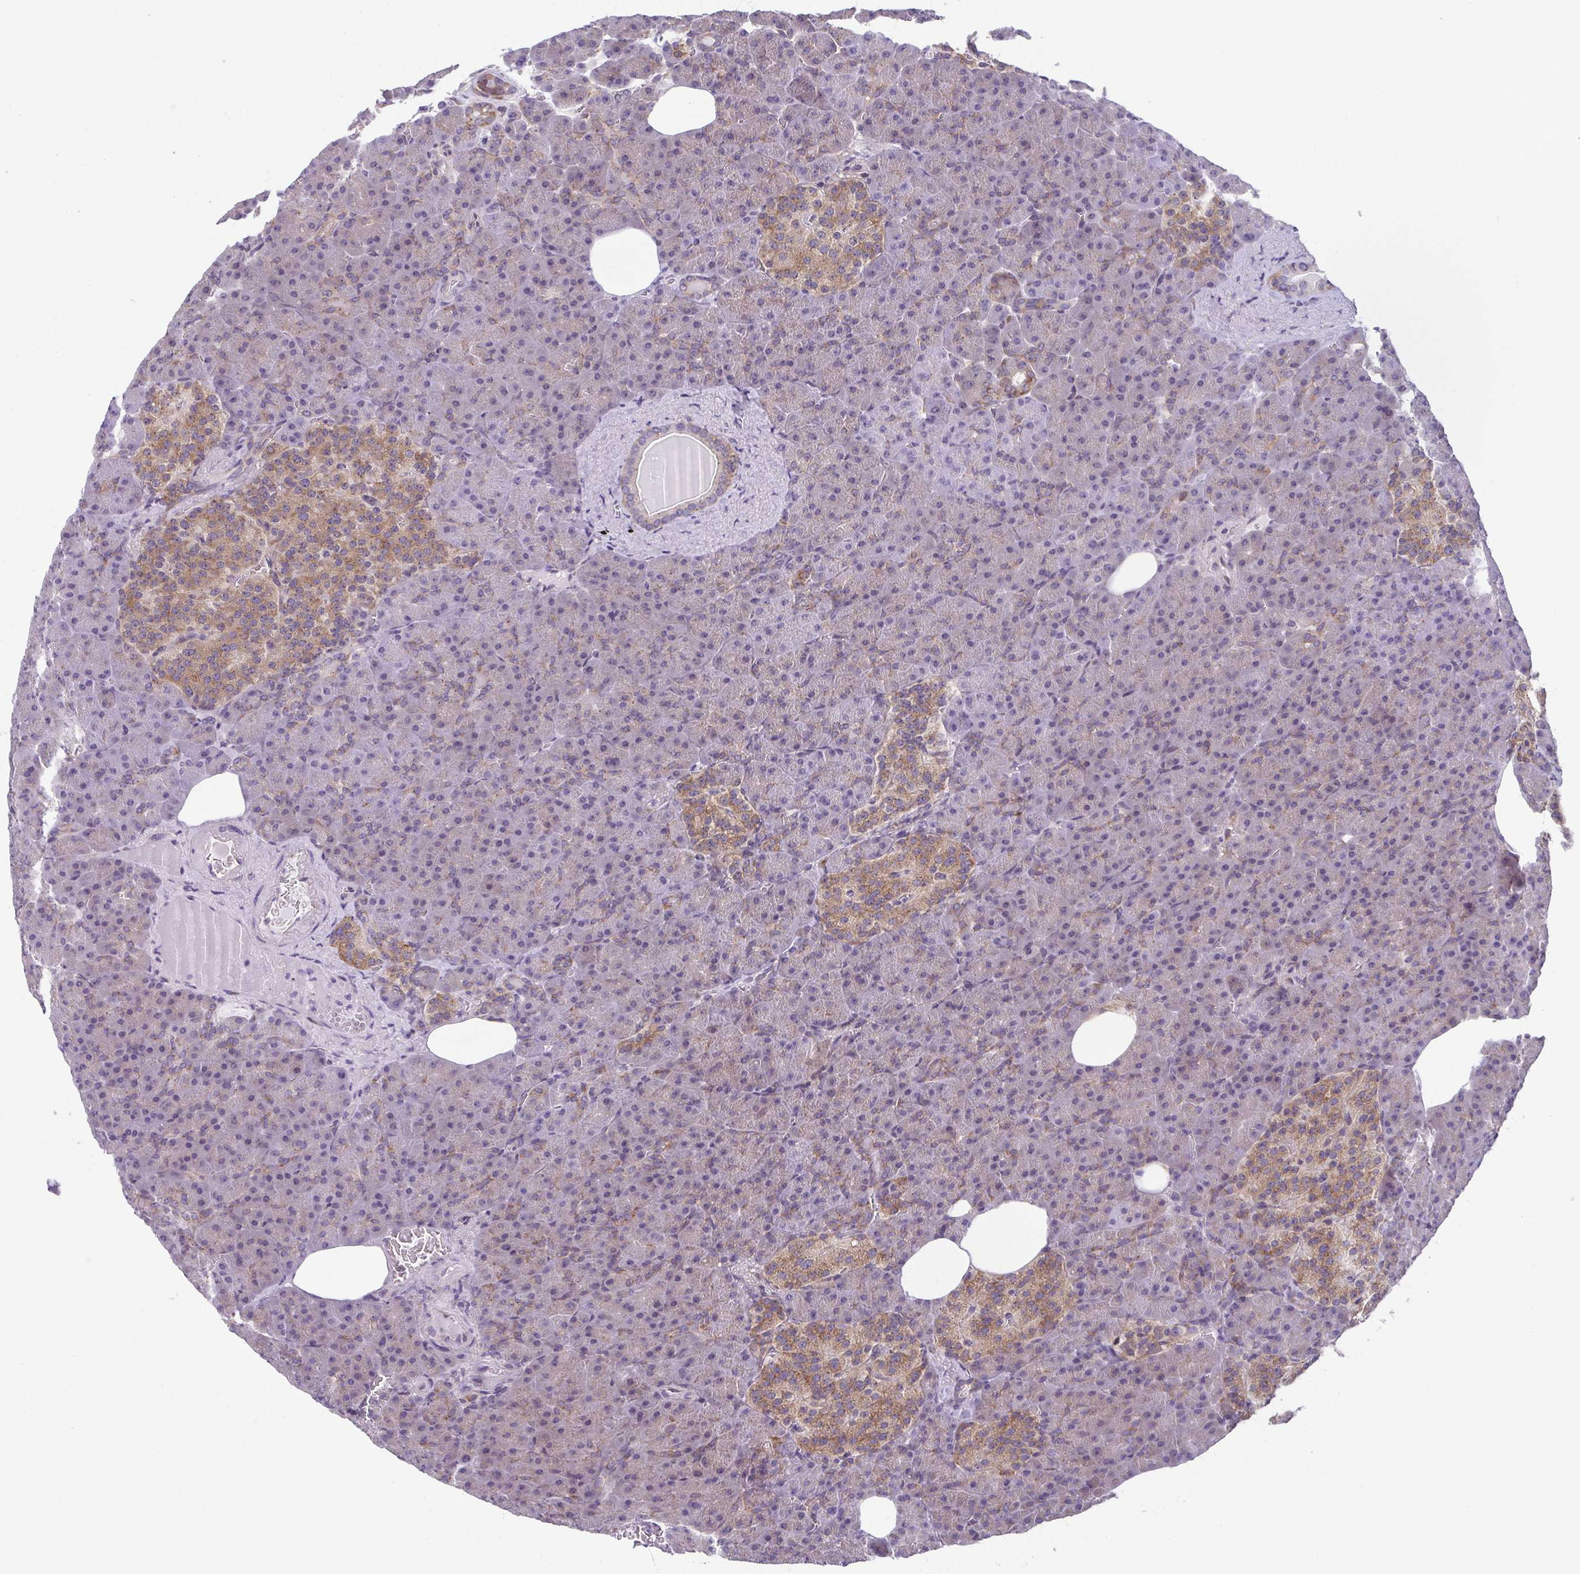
{"staining": {"intensity": "moderate", "quantity": "<25%", "location": "cytoplasmic/membranous"}, "tissue": "pancreas", "cell_type": "Exocrine glandular cells", "image_type": "normal", "snomed": [{"axis": "morphology", "description": "Normal tissue, NOS"}, {"axis": "topography", "description": "Pancreas"}], "caption": "Protein expression analysis of benign human pancreas reveals moderate cytoplasmic/membranous positivity in approximately <25% of exocrine glandular cells.", "gene": "TMEM108", "patient": {"sex": "female", "age": 74}}